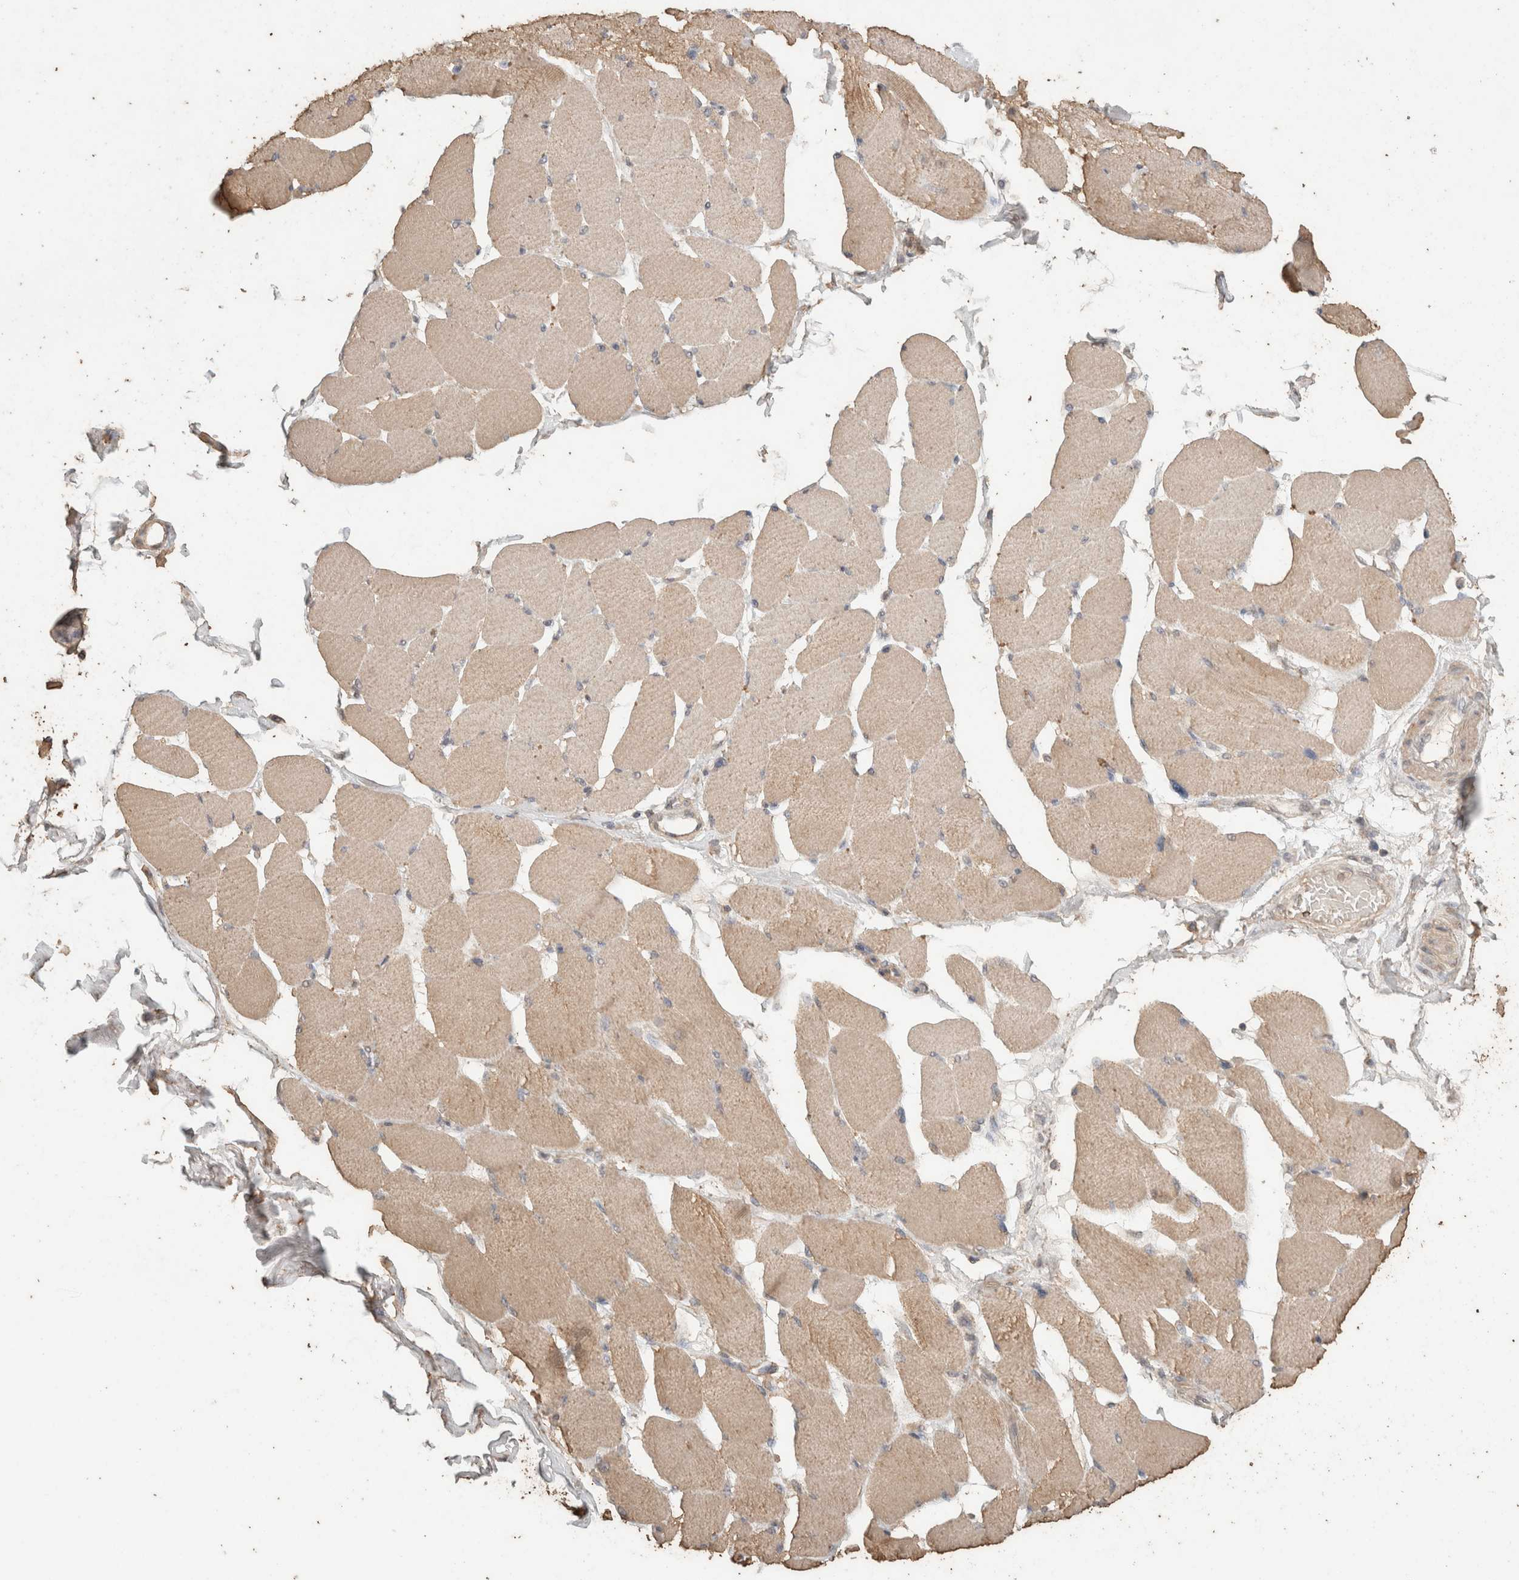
{"staining": {"intensity": "weak", "quantity": ">75%", "location": "cytoplasmic/membranous"}, "tissue": "skeletal muscle", "cell_type": "Myocytes", "image_type": "normal", "snomed": [{"axis": "morphology", "description": "Normal tissue, NOS"}, {"axis": "topography", "description": "Skin"}, {"axis": "topography", "description": "Skeletal muscle"}], "caption": "IHC (DAB (3,3'-diaminobenzidine)) staining of normal skeletal muscle exhibits weak cytoplasmic/membranous protein positivity in about >75% of myocytes. The staining was performed using DAB to visualize the protein expression in brown, while the nuclei were stained in blue with hematoxylin (Magnification: 20x).", "gene": "CX3CL1", "patient": {"sex": "male", "age": 83}}